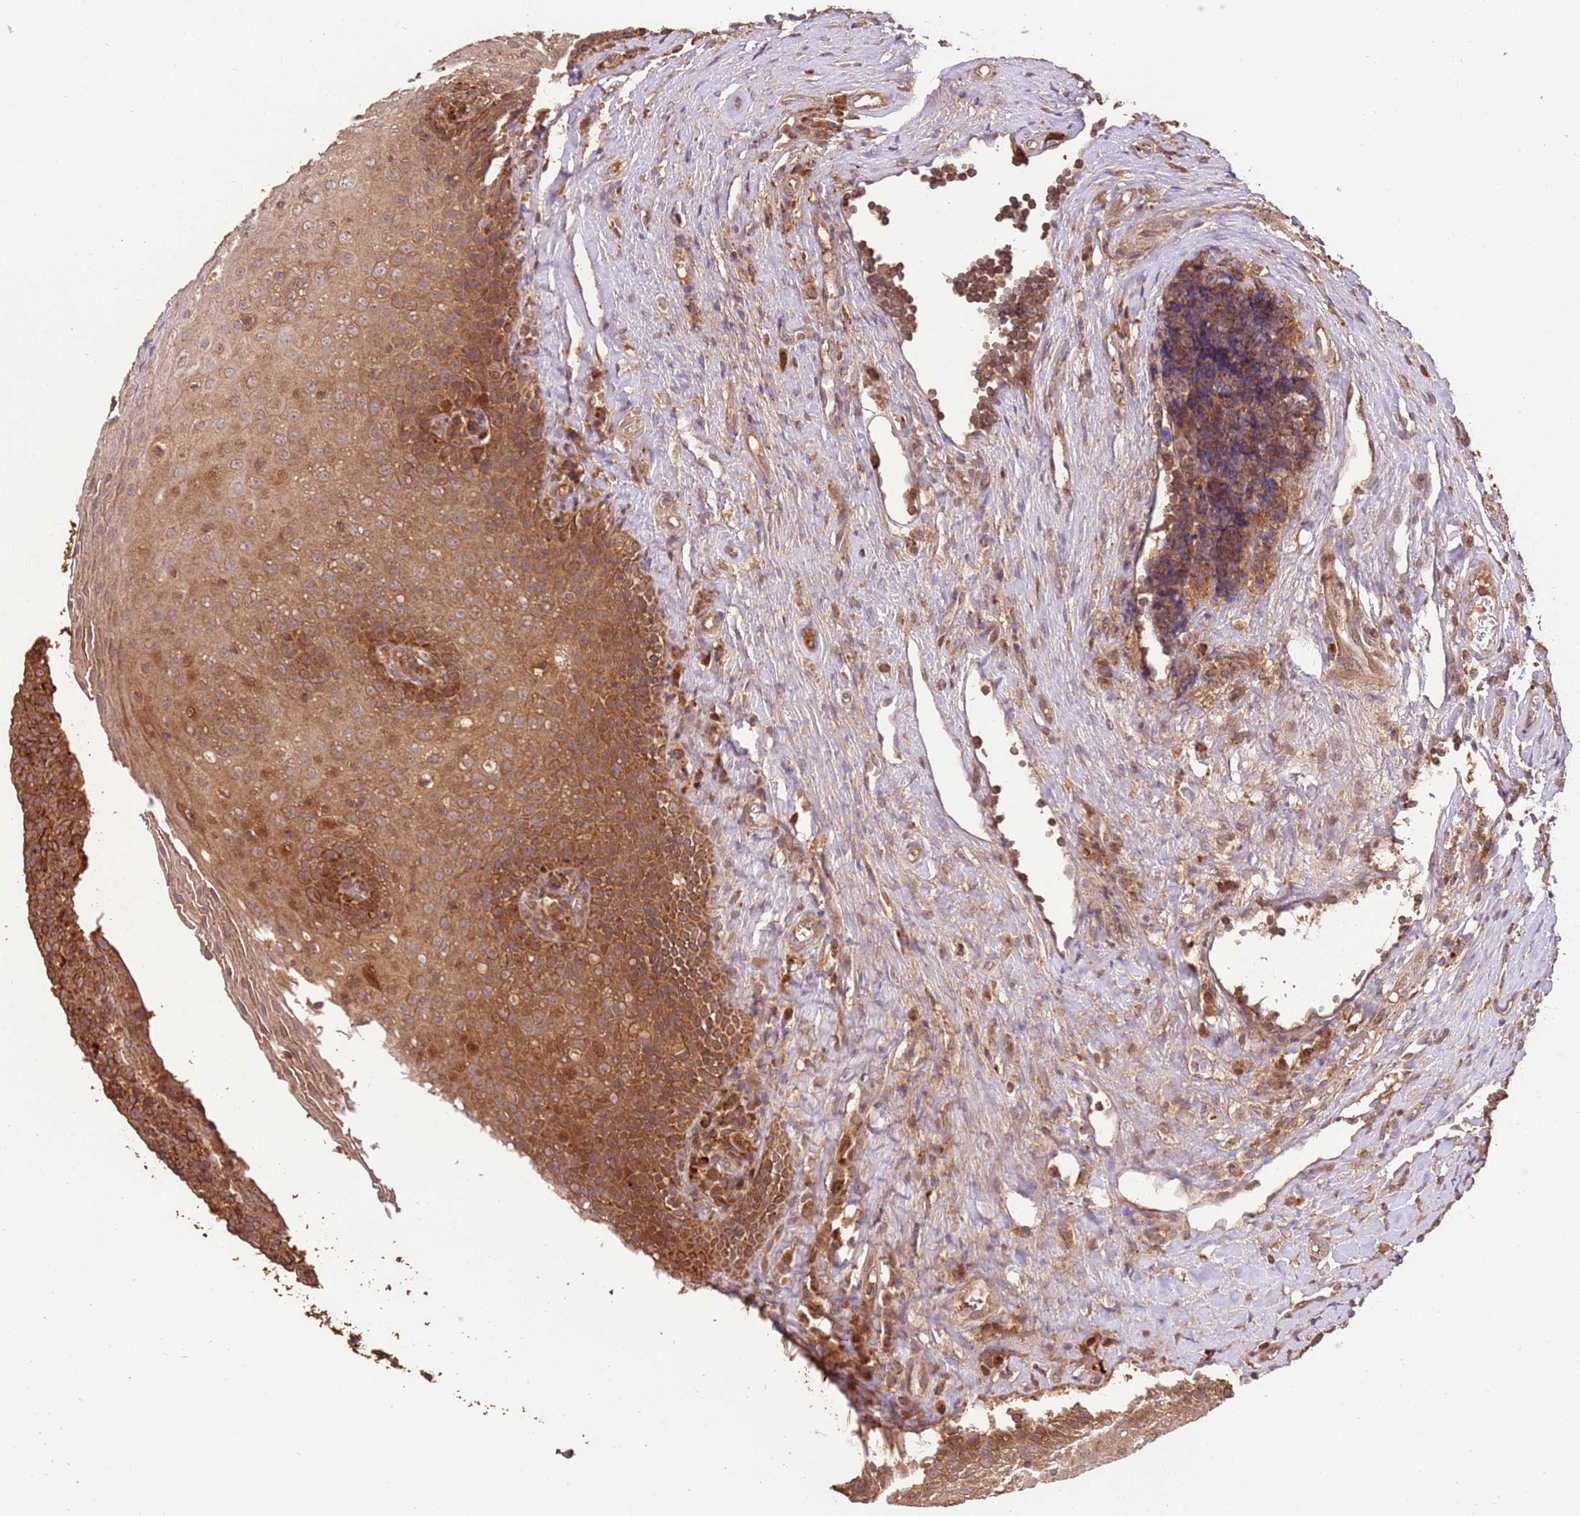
{"staining": {"intensity": "moderate", "quantity": "<25%", "location": "cytoplasmic/membranous"}, "tissue": "tonsil", "cell_type": "Germinal center cells", "image_type": "normal", "snomed": [{"axis": "morphology", "description": "Normal tissue, NOS"}, {"axis": "topography", "description": "Tonsil"}], "caption": "Germinal center cells reveal low levels of moderate cytoplasmic/membranous expression in about <25% of cells in normal human tonsil.", "gene": "LRRC28", "patient": {"sex": "female", "age": 19}}